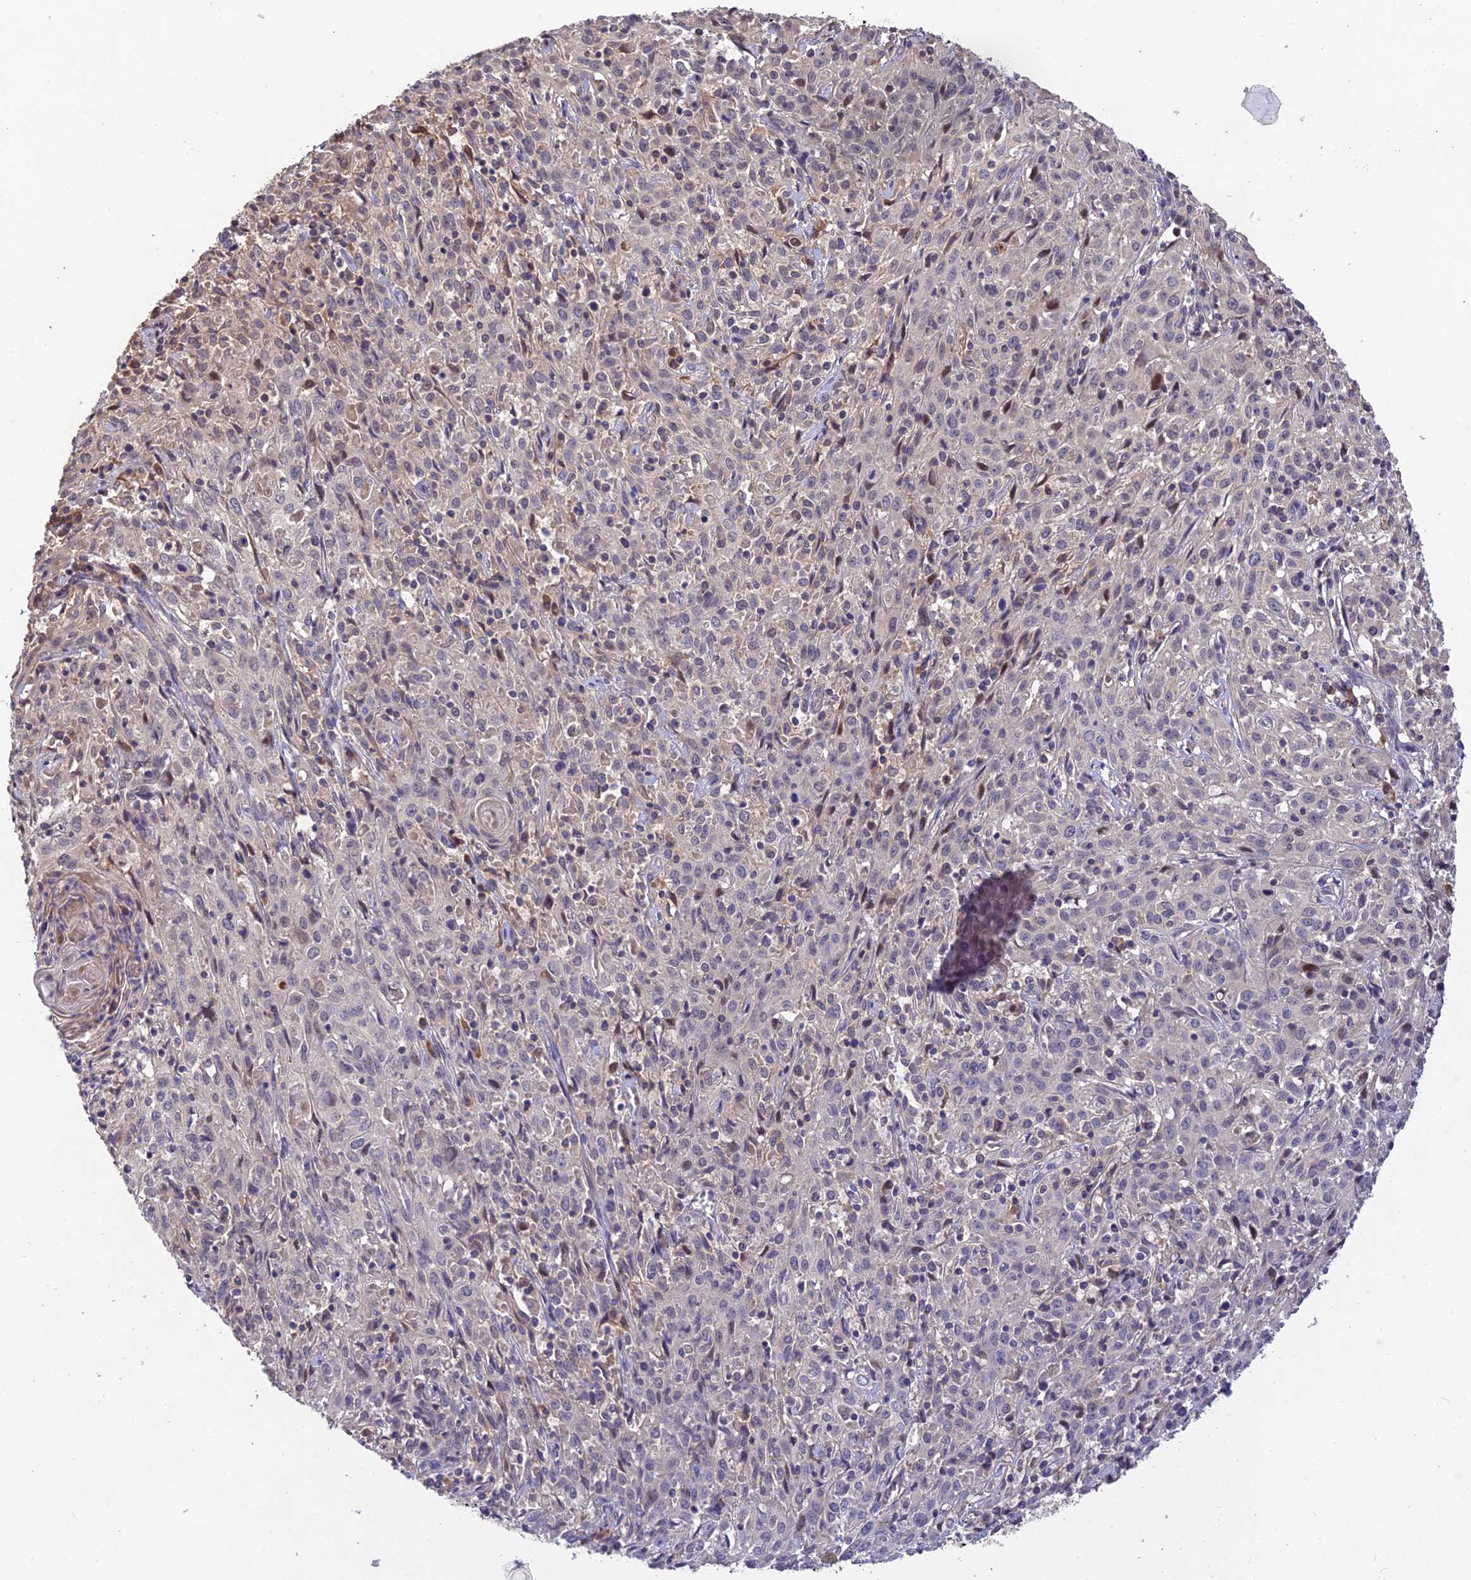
{"staining": {"intensity": "weak", "quantity": "<25%", "location": "nuclear"}, "tissue": "cervical cancer", "cell_type": "Tumor cells", "image_type": "cancer", "snomed": [{"axis": "morphology", "description": "Squamous cell carcinoma, NOS"}, {"axis": "topography", "description": "Cervix"}], "caption": "A high-resolution histopathology image shows immunohistochemistry (IHC) staining of cervical cancer, which demonstrates no significant expression in tumor cells.", "gene": "DENND5B", "patient": {"sex": "female", "age": 57}}